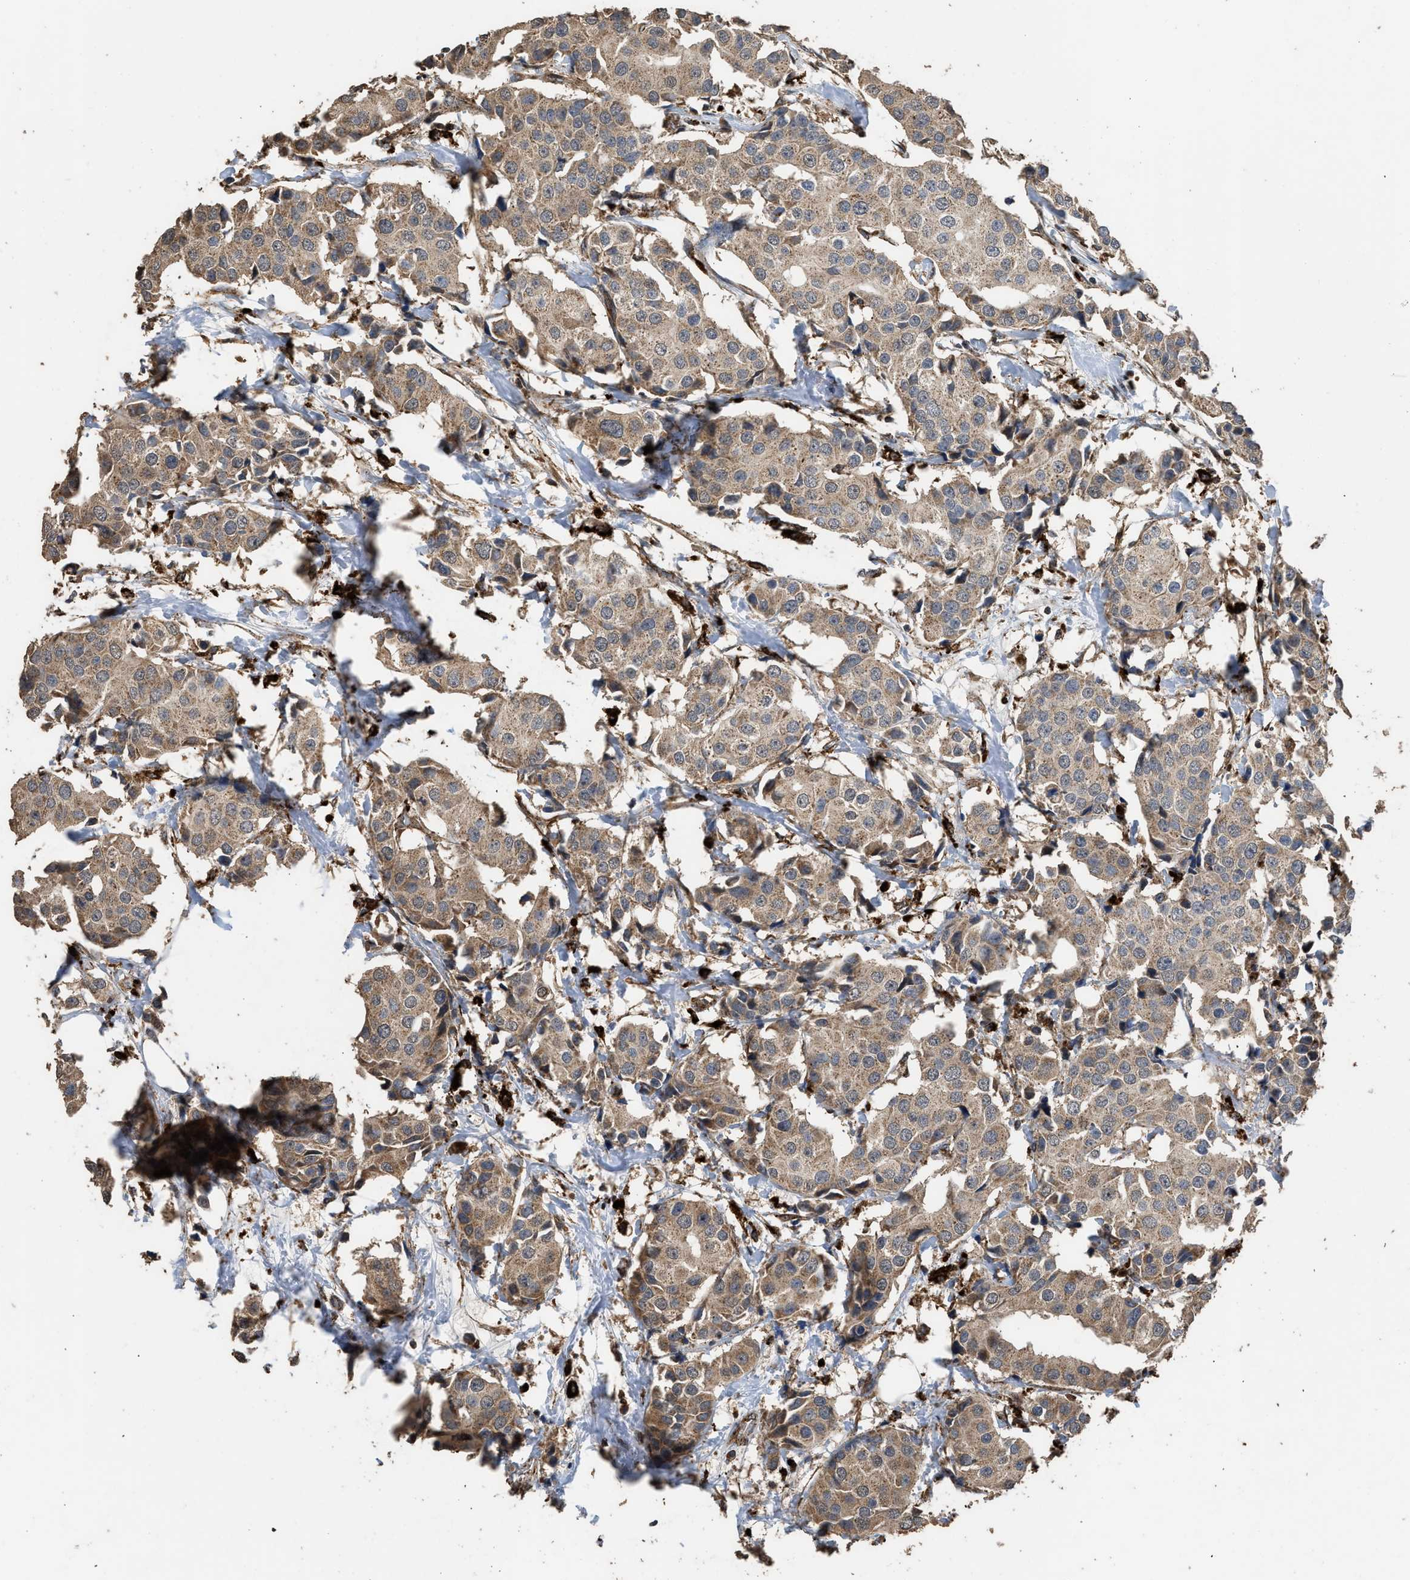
{"staining": {"intensity": "moderate", "quantity": ">75%", "location": "cytoplasmic/membranous"}, "tissue": "breast cancer", "cell_type": "Tumor cells", "image_type": "cancer", "snomed": [{"axis": "morphology", "description": "Normal tissue, NOS"}, {"axis": "morphology", "description": "Duct carcinoma"}, {"axis": "topography", "description": "Breast"}], "caption": "This image demonstrates immunohistochemistry (IHC) staining of infiltrating ductal carcinoma (breast), with medium moderate cytoplasmic/membranous staining in approximately >75% of tumor cells.", "gene": "CTSV", "patient": {"sex": "female", "age": 39}}